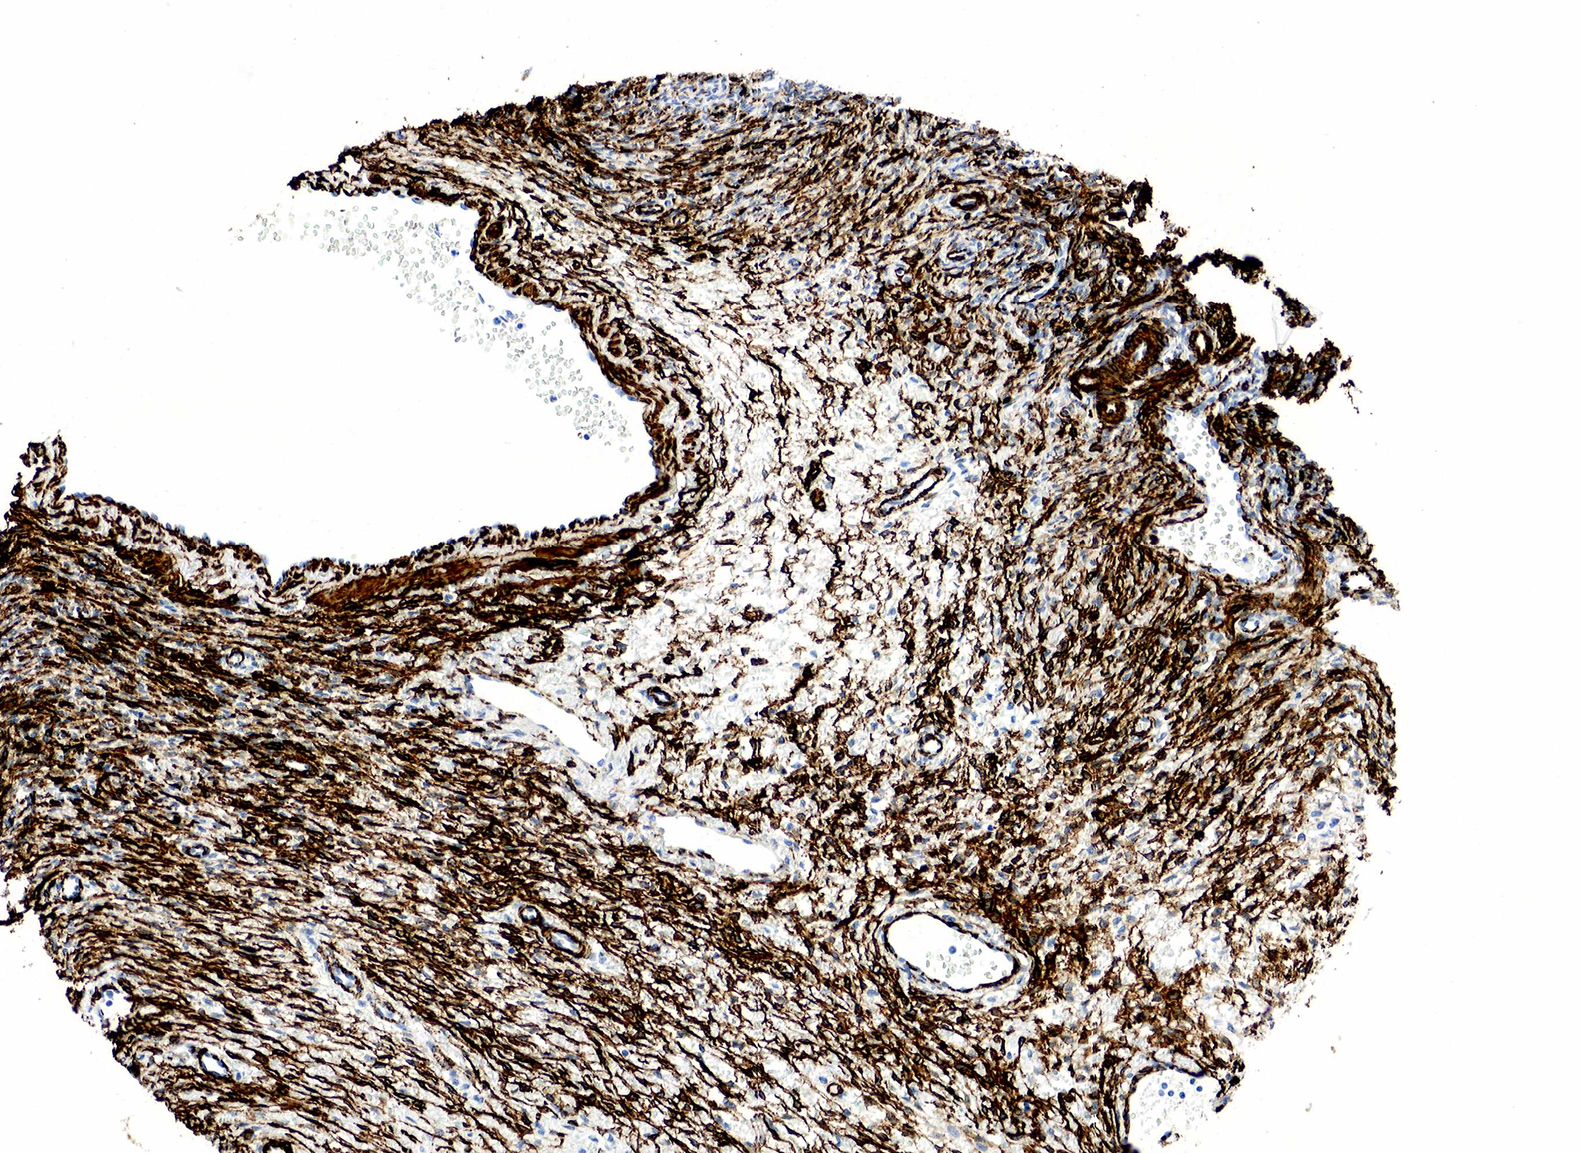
{"staining": {"intensity": "negative", "quantity": "none", "location": "none"}, "tissue": "ovary", "cell_type": "Follicle cells", "image_type": "normal", "snomed": [{"axis": "morphology", "description": "Normal tissue, NOS"}, {"axis": "topography", "description": "Ovary"}], "caption": "A high-resolution histopathology image shows IHC staining of unremarkable ovary, which shows no significant positivity in follicle cells. (Brightfield microscopy of DAB IHC at high magnification).", "gene": "ACTA2", "patient": {"sex": "female", "age": 32}}